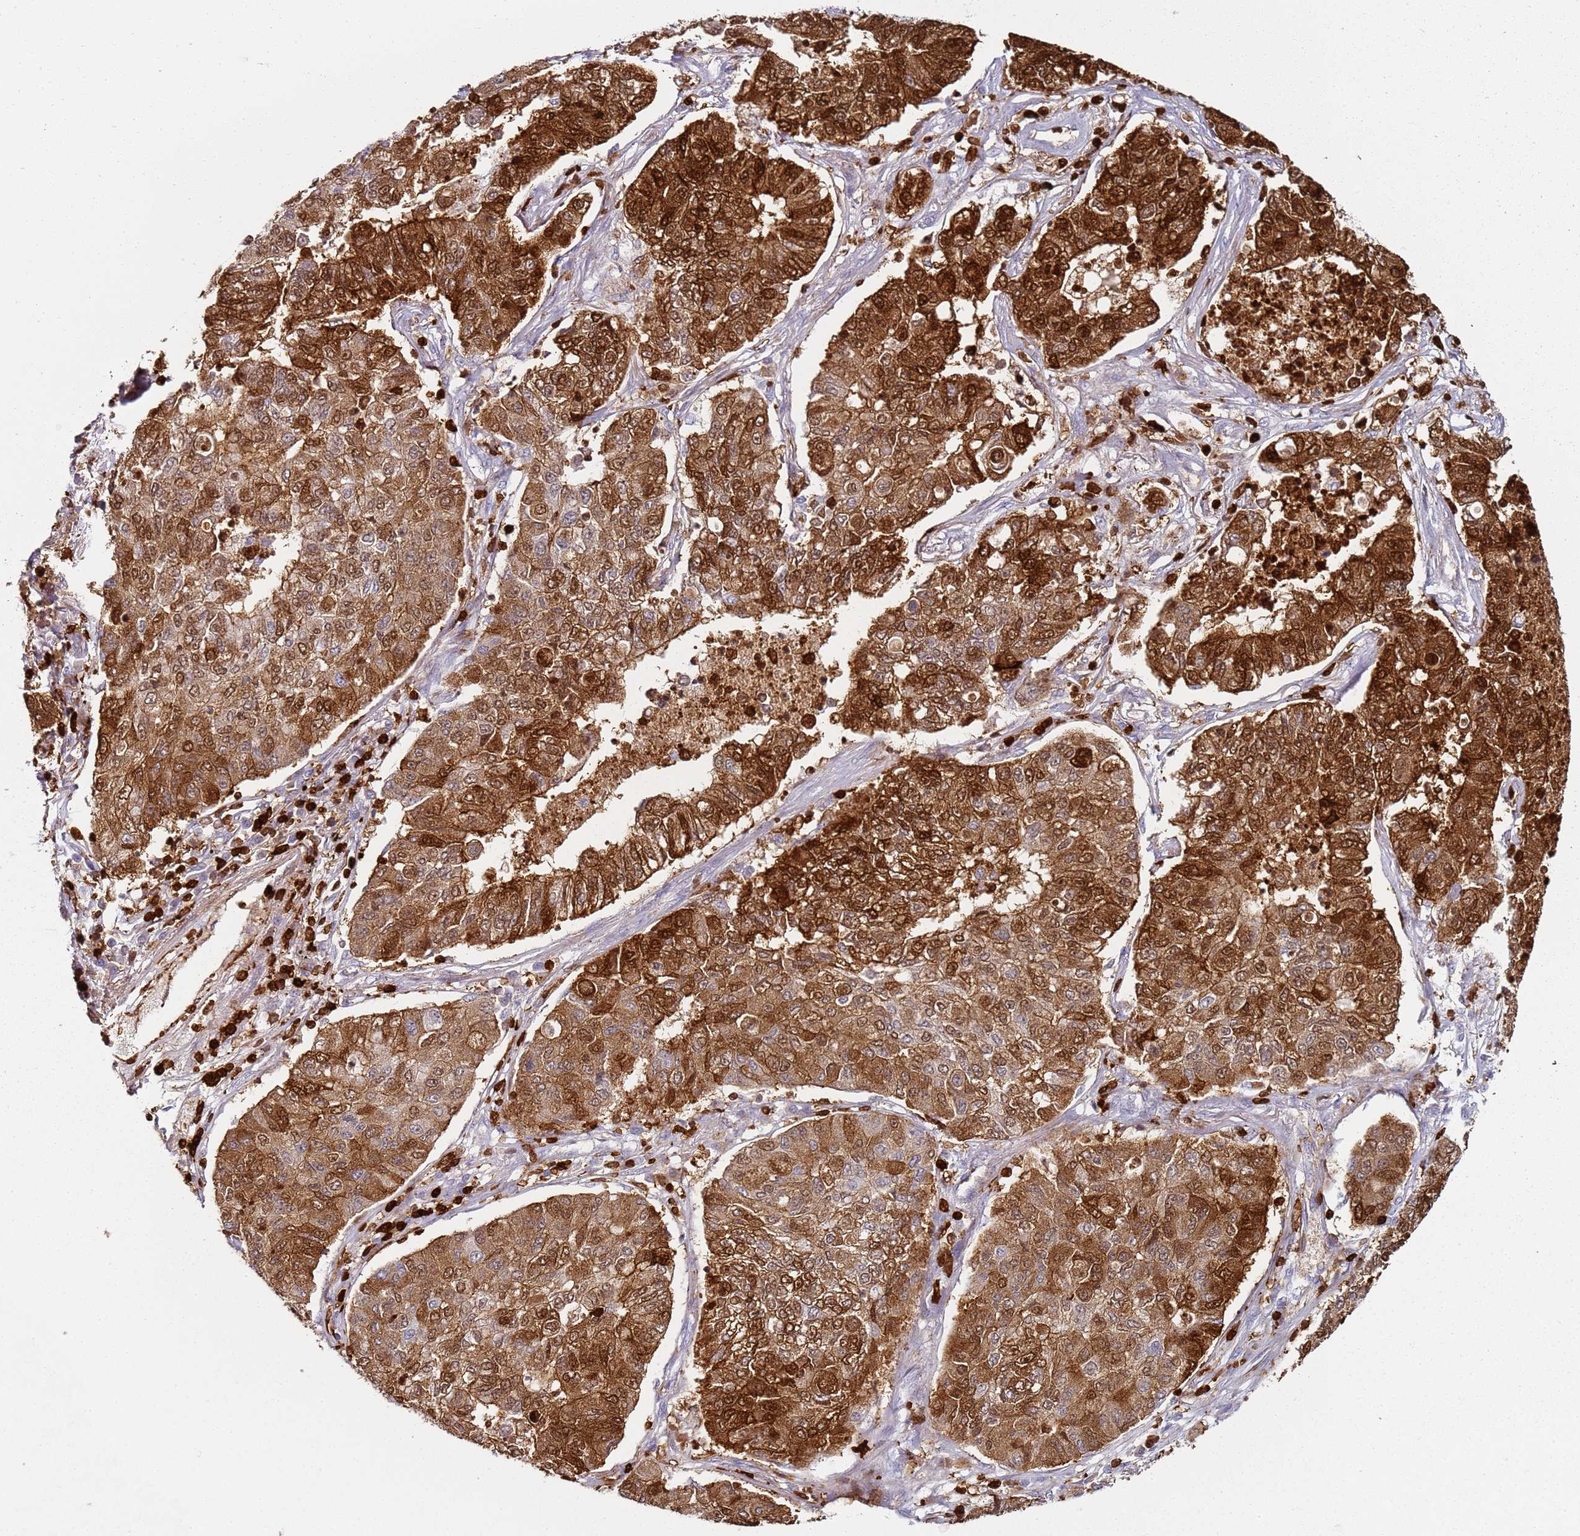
{"staining": {"intensity": "strong", "quantity": ">75%", "location": "cytoplasmic/membranous,nuclear"}, "tissue": "lung cancer", "cell_type": "Tumor cells", "image_type": "cancer", "snomed": [{"axis": "morphology", "description": "Squamous cell carcinoma, NOS"}, {"axis": "topography", "description": "Lung"}], "caption": "There is high levels of strong cytoplasmic/membranous and nuclear expression in tumor cells of lung cancer, as demonstrated by immunohistochemical staining (brown color).", "gene": "S100A4", "patient": {"sex": "male", "age": 74}}